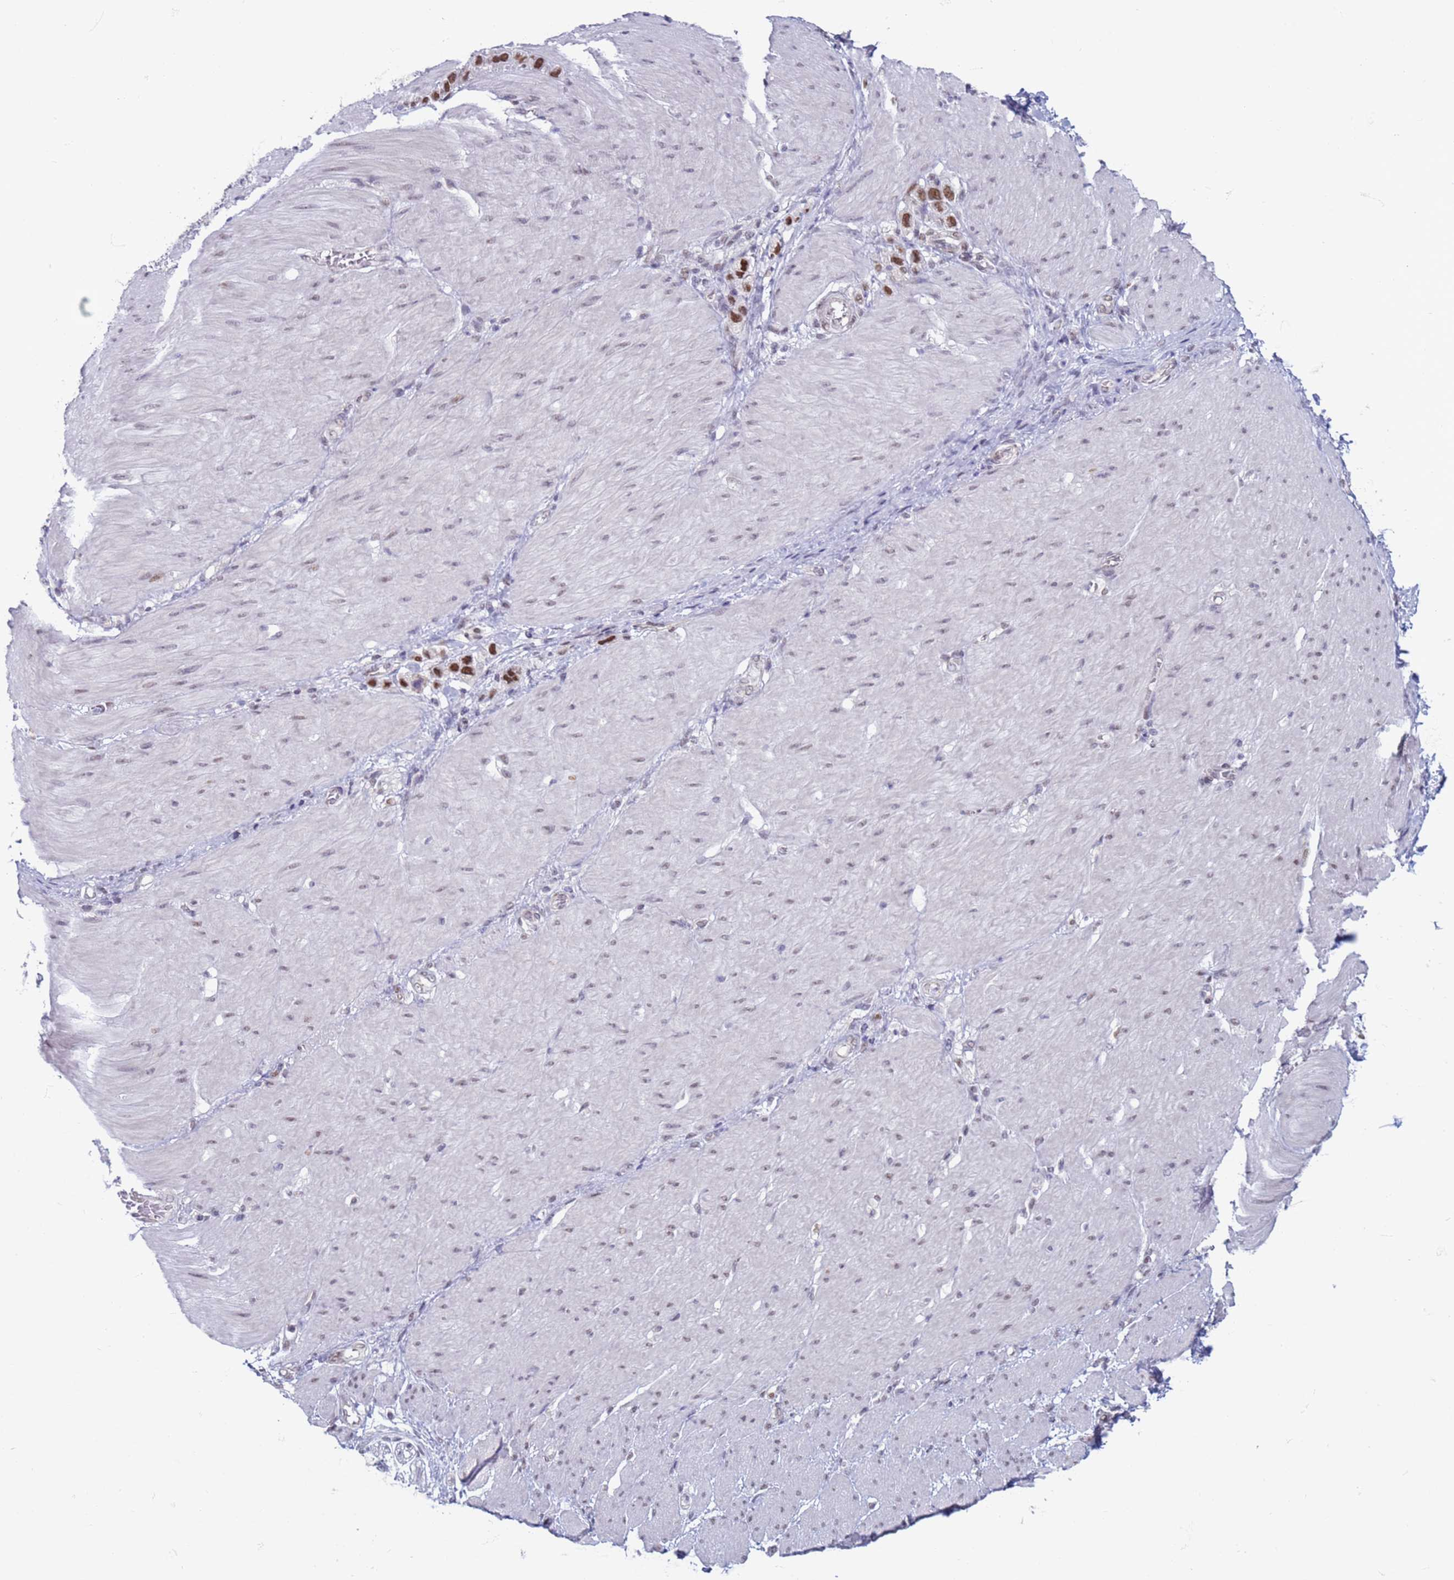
{"staining": {"intensity": "strong", "quantity": ">75%", "location": "nuclear"}, "tissue": "stomach cancer", "cell_type": "Tumor cells", "image_type": "cancer", "snomed": [{"axis": "morphology", "description": "Normal tissue, NOS"}, {"axis": "morphology", "description": "Adenocarcinoma, NOS"}, {"axis": "topography", "description": "Stomach, upper"}, {"axis": "topography", "description": "Stomach"}], "caption": "Strong nuclear positivity is identified in approximately >75% of tumor cells in stomach cancer (adenocarcinoma).", "gene": "SAE1", "patient": {"sex": "female", "age": 65}}